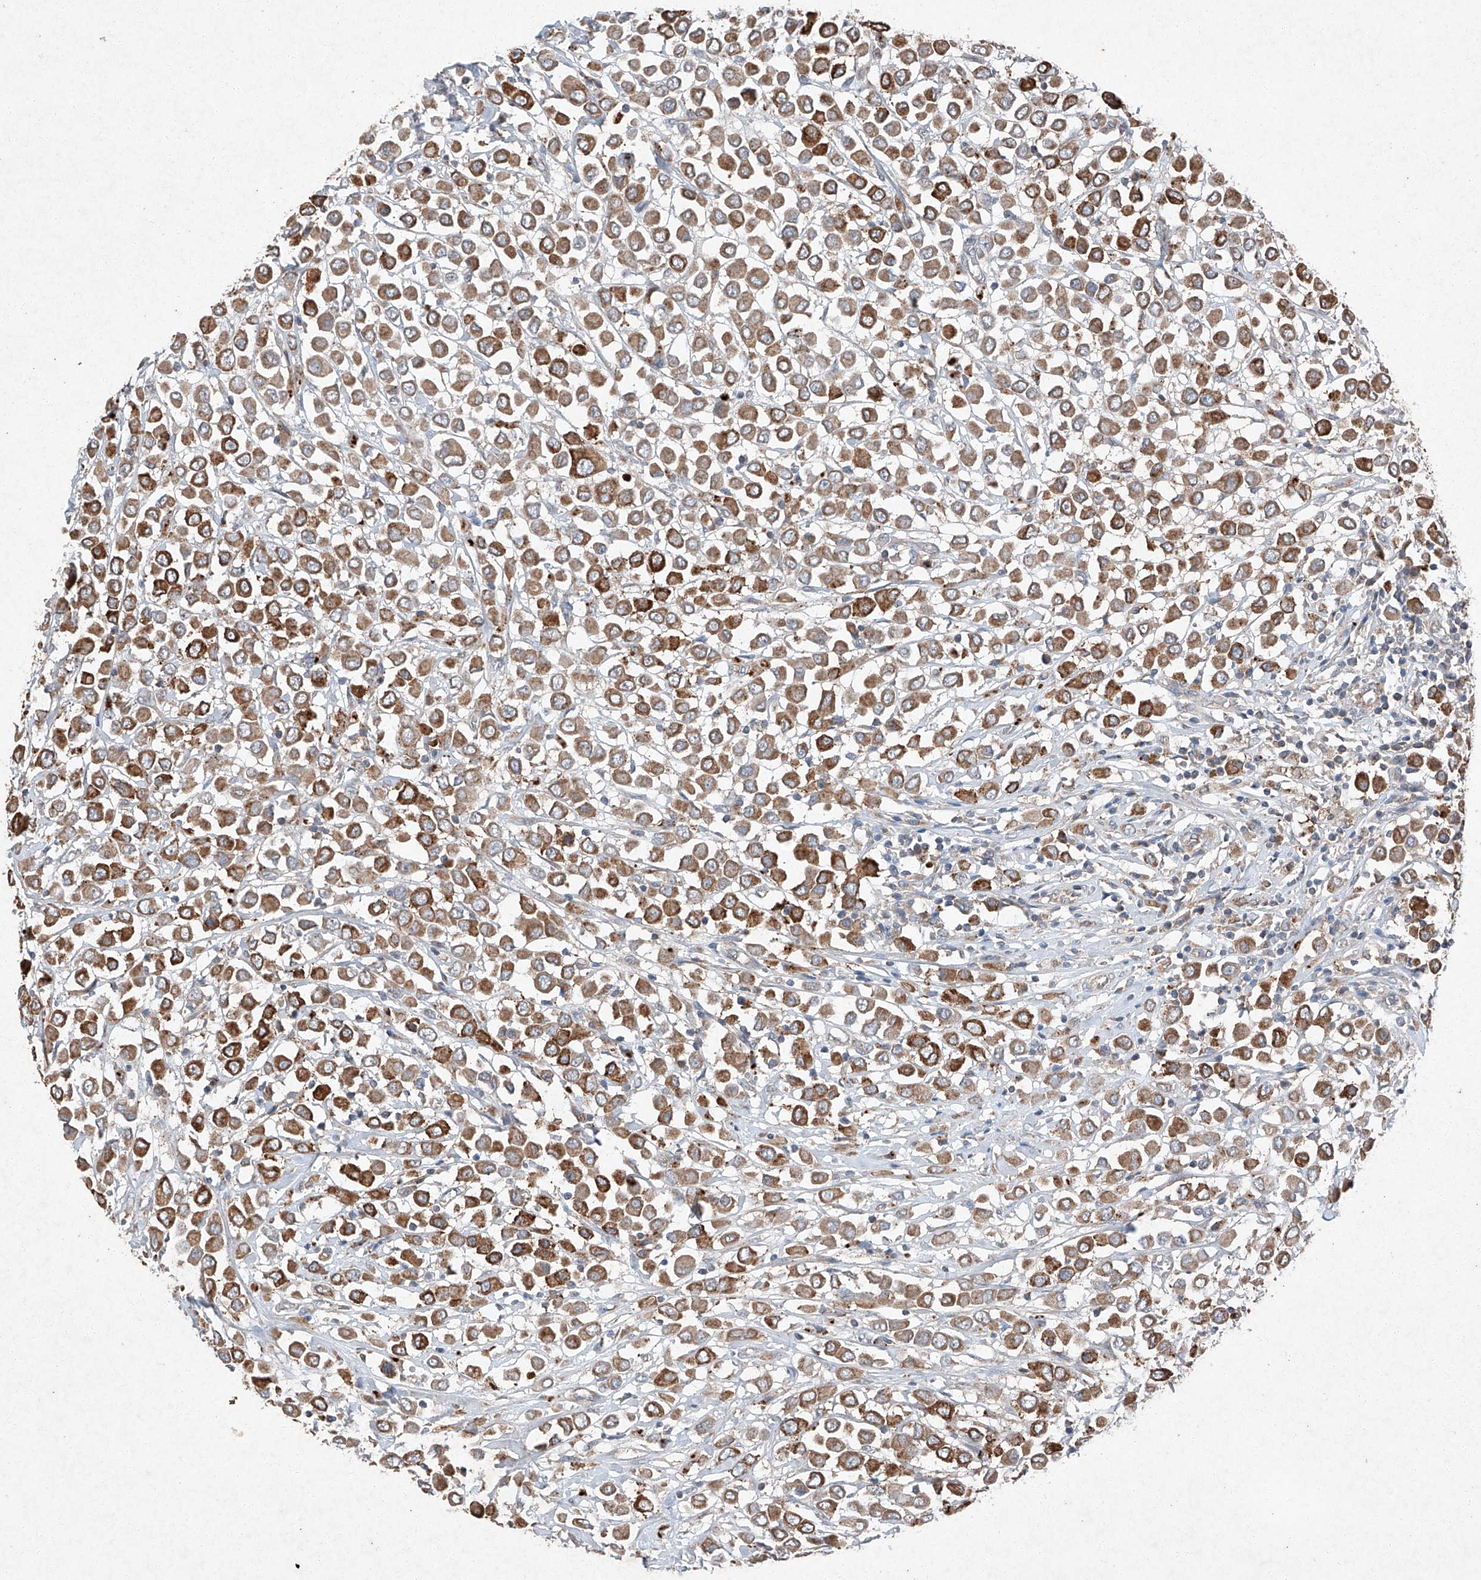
{"staining": {"intensity": "strong", "quantity": "25%-75%", "location": "cytoplasmic/membranous"}, "tissue": "breast cancer", "cell_type": "Tumor cells", "image_type": "cancer", "snomed": [{"axis": "morphology", "description": "Duct carcinoma"}, {"axis": "topography", "description": "Breast"}], "caption": "Tumor cells display high levels of strong cytoplasmic/membranous positivity in approximately 25%-75% of cells in invasive ductal carcinoma (breast). Using DAB (3,3'-diaminobenzidine) (brown) and hematoxylin (blue) stains, captured at high magnification using brightfield microscopy.", "gene": "RUSC1", "patient": {"sex": "female", "age": 61}}